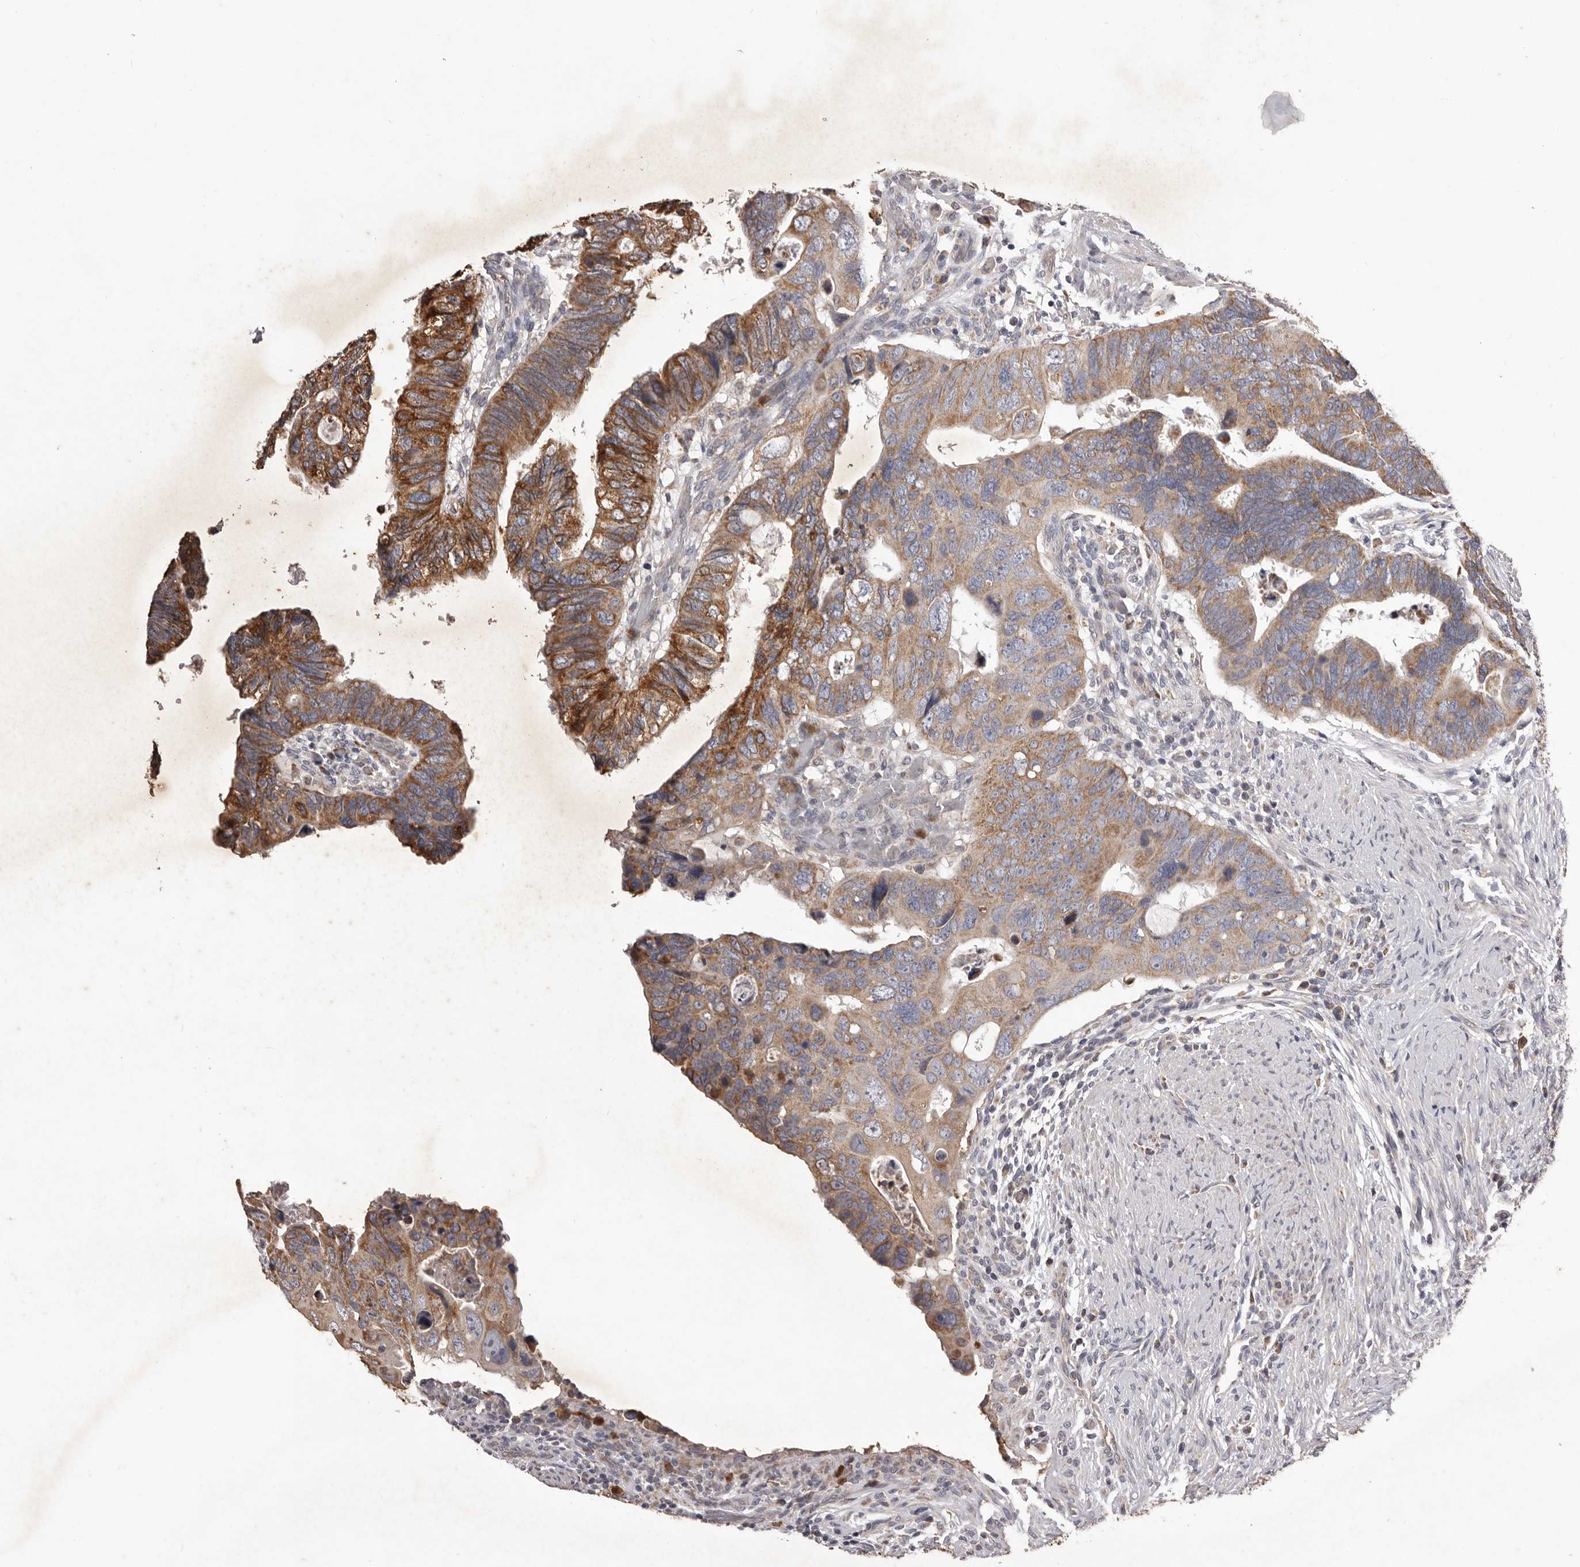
{"staining": {"intensity": "moderate", "quantity": ">75%", "location": "cytoplasmic/membranous"}, "tissue": "colorectal cancer", "cell_type": "Tumor cells", "image_type": "cancer", "snomed": [{"axis": "morphology", "description": "Adenocarcinoma, NOS"}, {"axis": "topography", "description": "Rectum"}], "caption": "IHC histopathology image of neoplastic tissue: human colorectal cancer (adenocarcinoma) stained using immunohistochemistry (IHC) shows medium levels of moderate protein expression localized specifically in the cytoplasmic/membranous of tumor cells, appearing as a cytoplasmic/membranous brown color.", "gene": "CXCL14", "patient": {"sex": "male", "age": 53}}